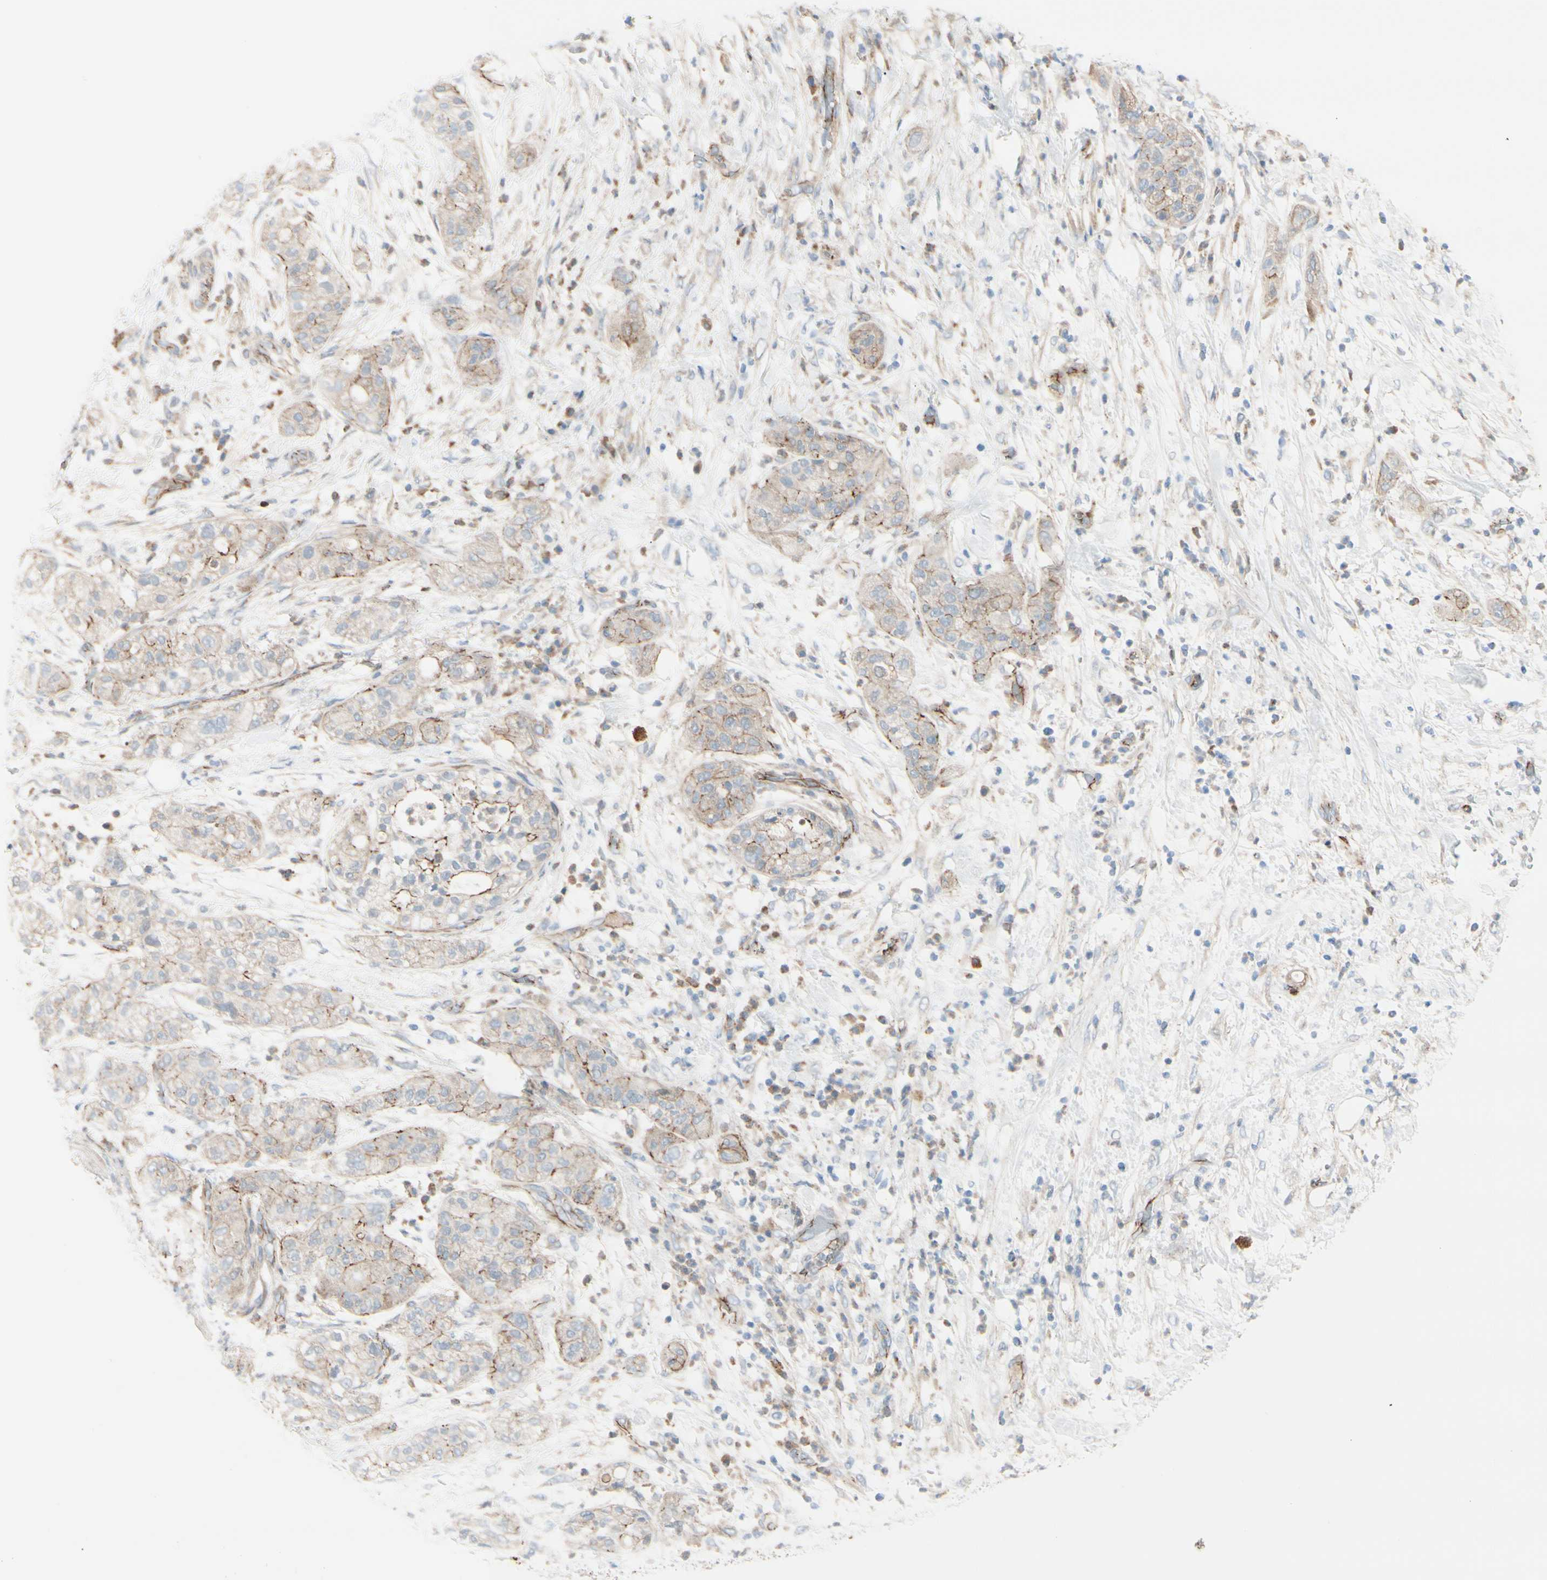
{"staining": {"intensity": "weak", "quantity": "25%-75%", "location": "cytoplasmic/membranous"}, "tissue": "pancreatic cancer", "cell_type": "Tumor cells", "image_type": "cancer", "snomed": [{"axis": "morphology", "description": "Adenocarcinoma, NOS"}, {"axis": "topography", "description": "Pancreas"}], "caption": "Protein analysis of pancreatic adenocarcinoma tissue shows weak cytoplasmic/membranous staining in approximately 25%-75% of tumor cells.", "gene": "TJP1", "patient": {"sex": "female", "age": 78}}